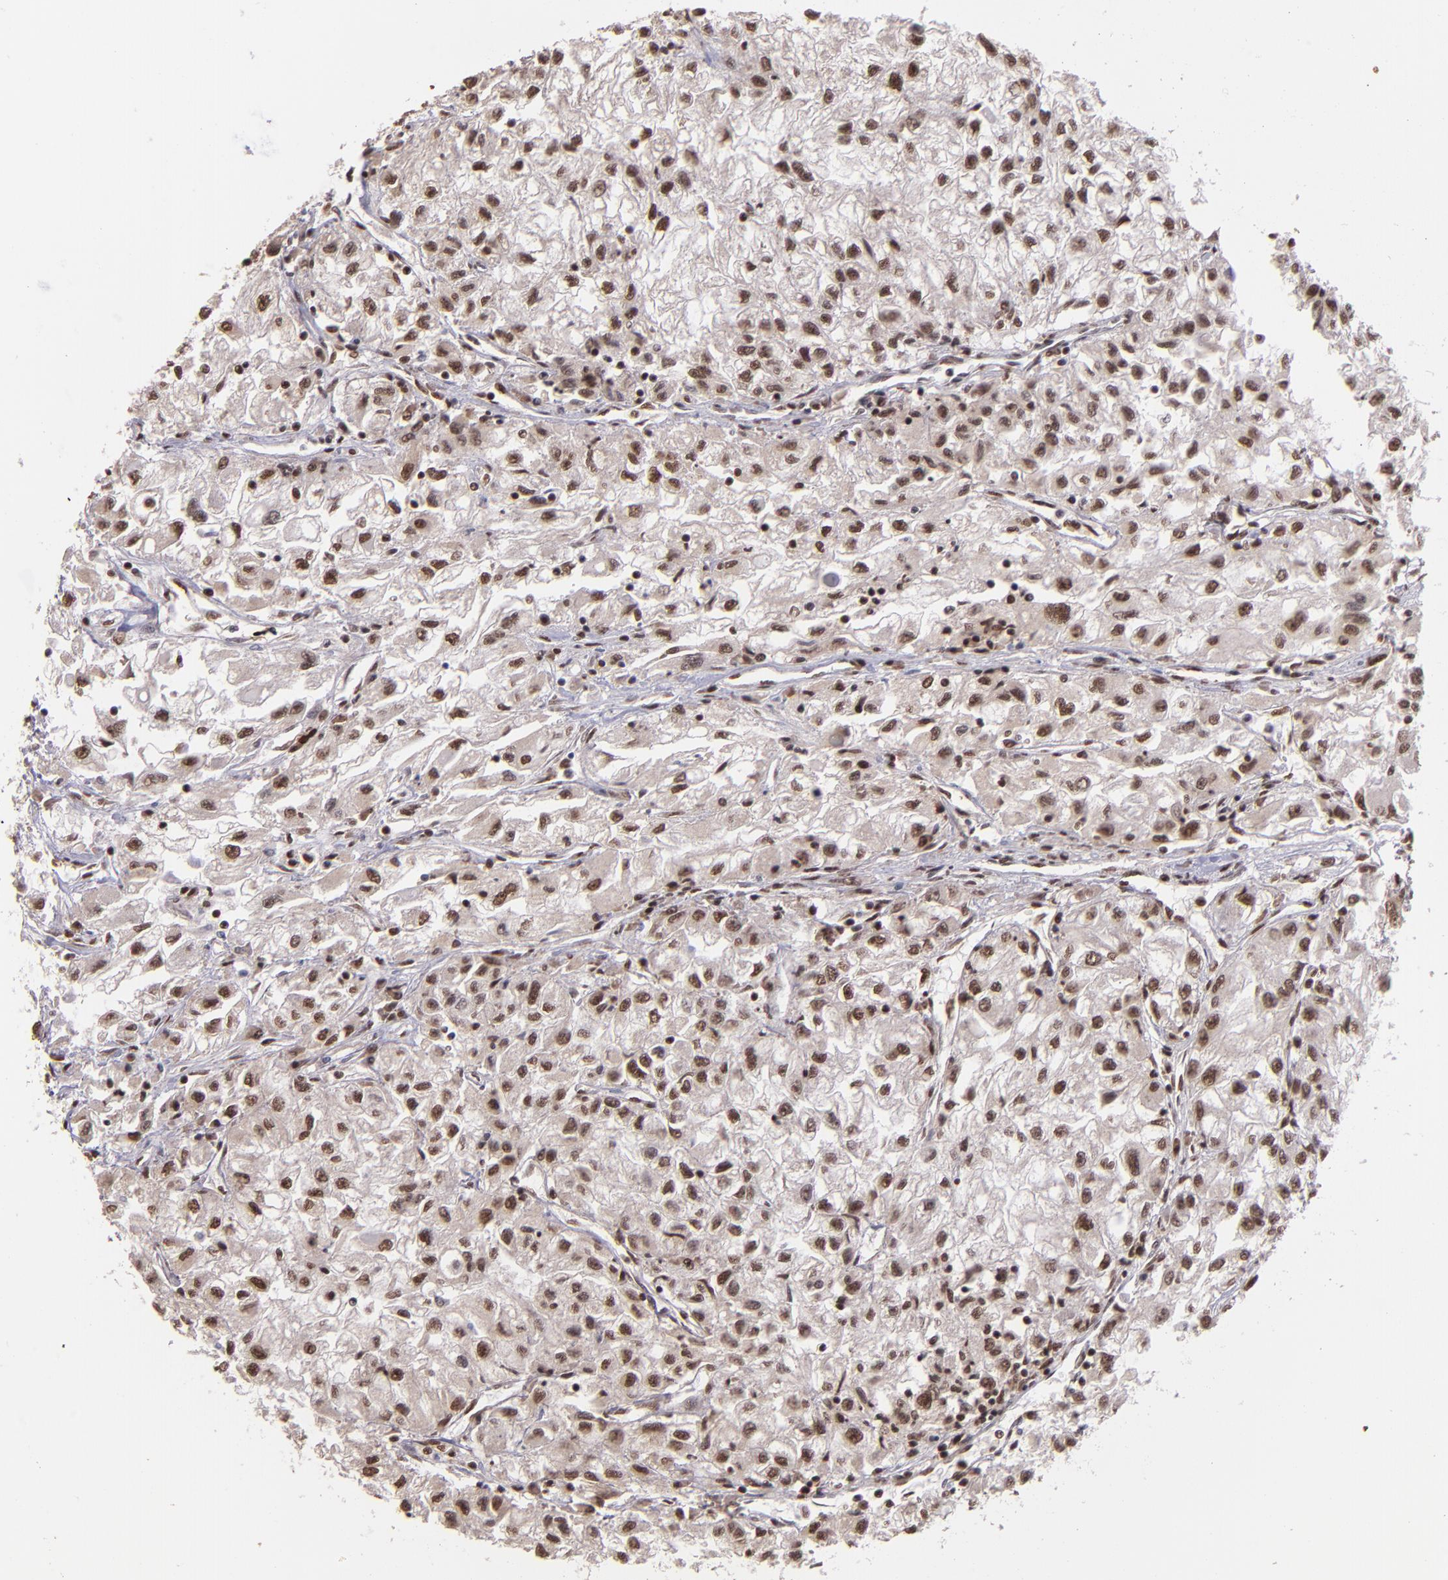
{"staining": {"intensity": "strong", "quantity": ">75%", "location": "cytoplasmic/membranous,nuclear"}, "tissue": "renal cancer", "cell_type": "Tumor cells", "image_type": "cancer", "snomed": [{"axis": "morphology", "description": "Adenocarcinoma, NOS"}, {"axis": "topography", "description": "Kidney"}], "caption": "Tumor cells exhibit strong cytoplasmic/membranous and nuclear staining in about >75% of cells in renal cancer.", "gene": "PQBP1", "patient": {"sex": "male", "age": 59}}